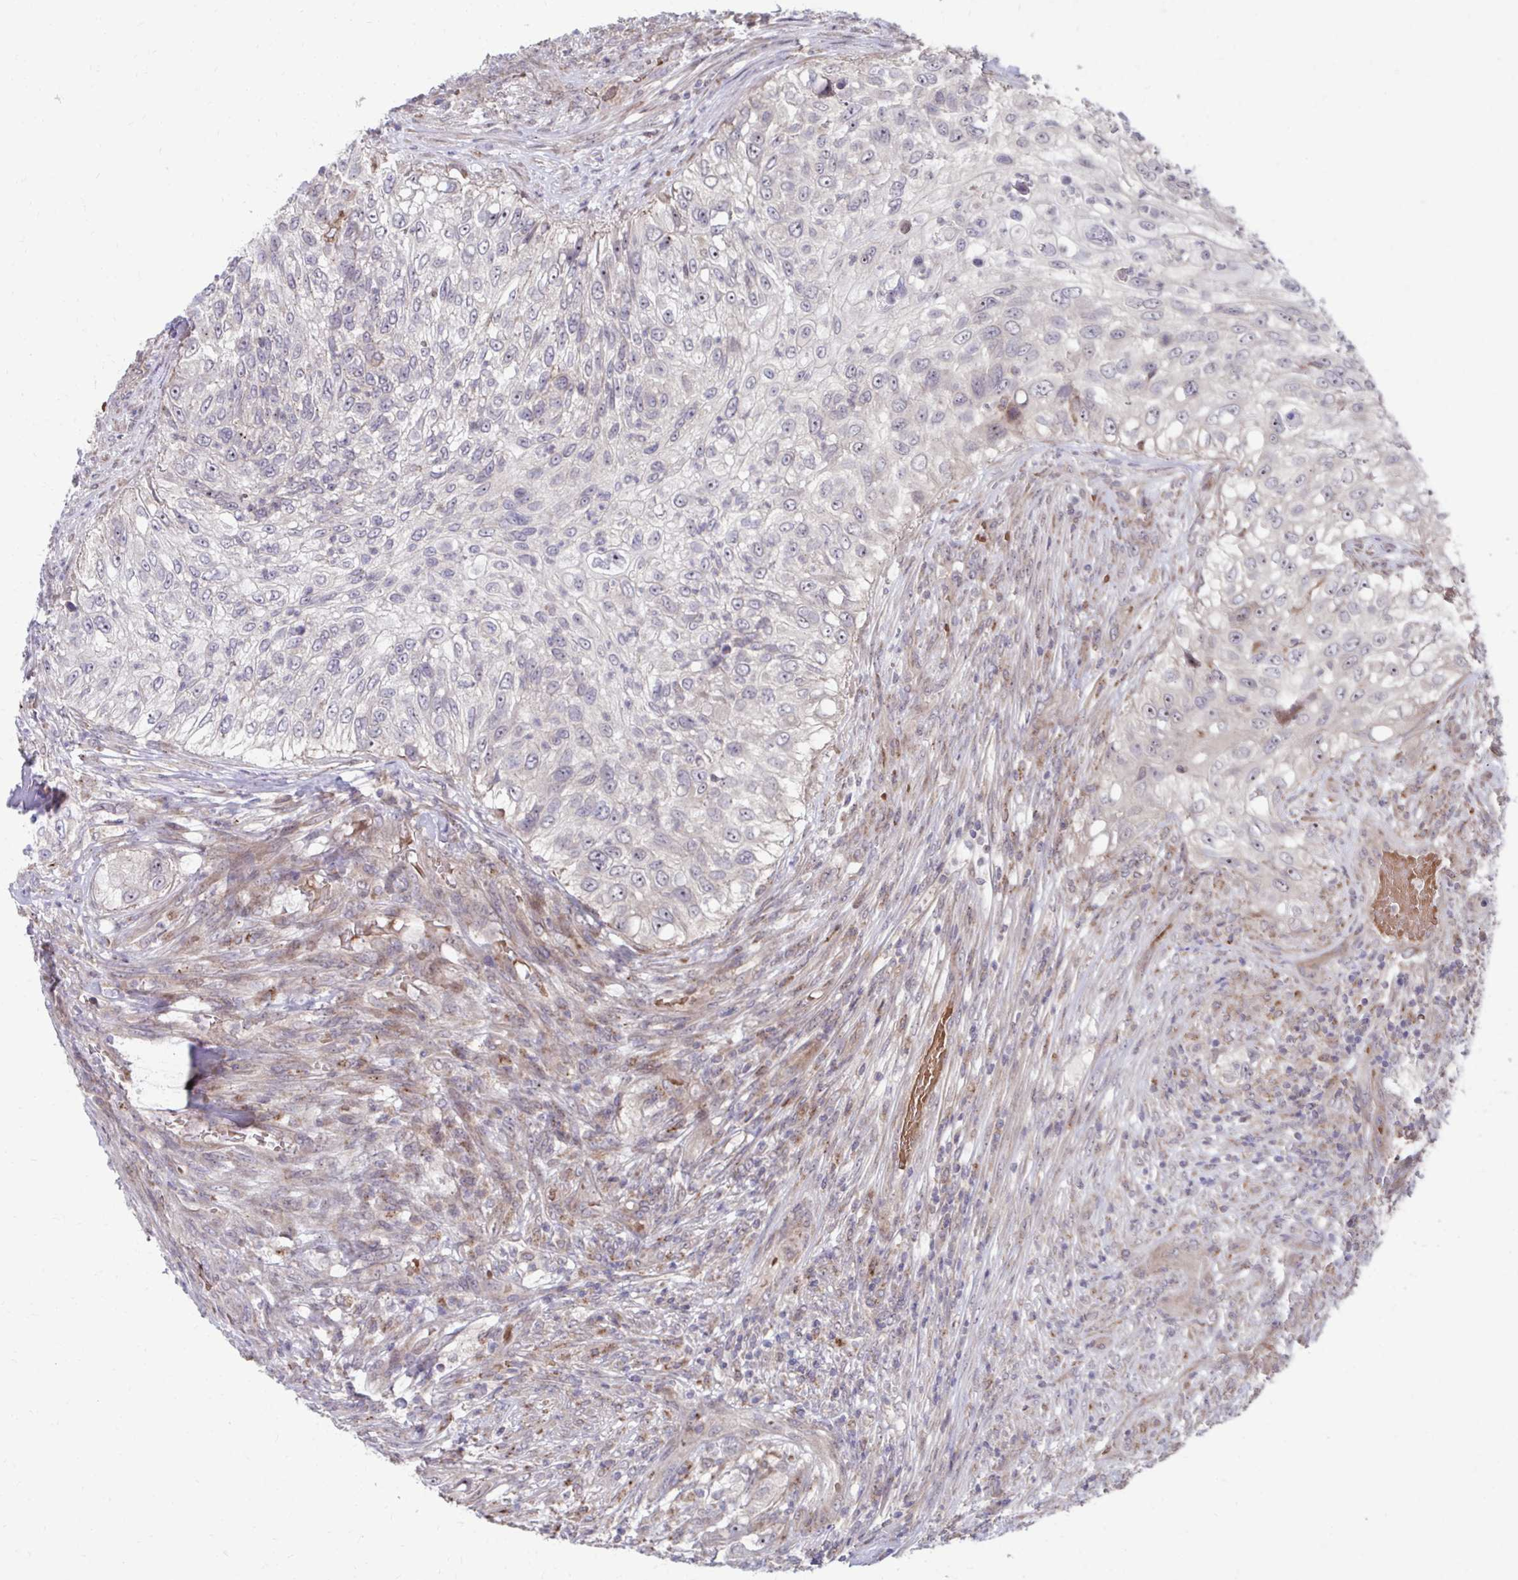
{"staining": {"intensity": "negative", "quantity": "none", "location": "none"}, "tissue": "urothelial cancer", "cell_type": "Tumor cells", "image_type": "cancer", "snomed": [{"axis": "morphology", "description": "Urothelial carcinoma, High grade"}, {"axis": "topography", "description": "Urinary bladder"}], "caption": "DAB (3,3'-diaminobenzidine) immunohistochemical staining of human urothelial cancer exhibits no significant expression in tumor cells. (DAB IHC, high magnification).", "gene": "ITPR2", "patient": {"sex": "female", "age": 60}}